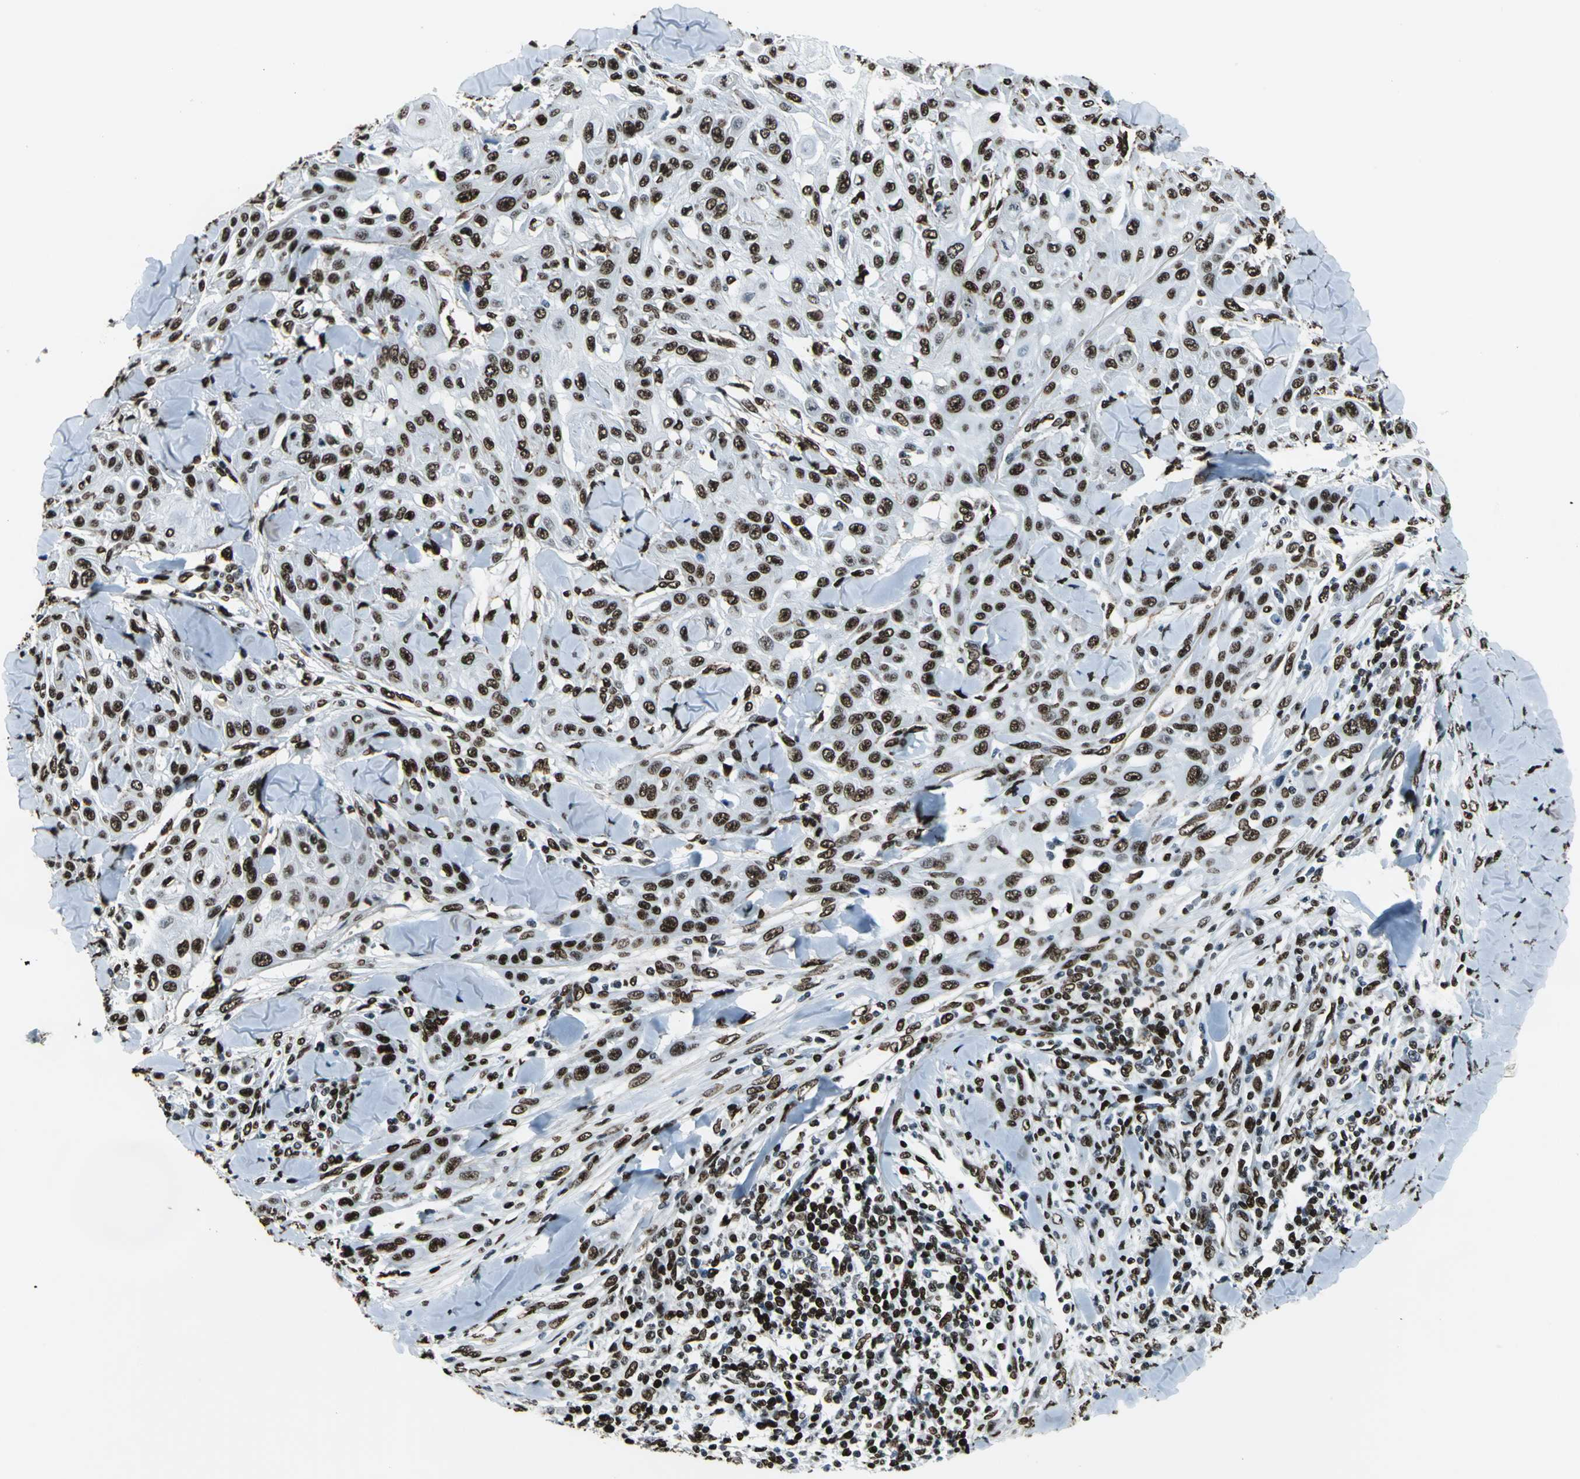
{"staining": {"intensity": "strong", "quantity": ">75%", "location": "nuclear"}, "tissue": "skin cancer", "cell_type": "Tumor cells", "image_type": "cancer", "snomed": [{"axis": "morphology", "description": "Squamous cell carcinoma, NOS"}, {"axis": "topography", "description": "Skin"}], "caption": "Approximately >75% of tumor cells in human squamous cell carcinoma (skin) demonstrate strong nuclear protein staining as visualized by brown immunohistochemical staining.", "gene": "APEX1", "patient": {"sex": "male", "age": 24}}